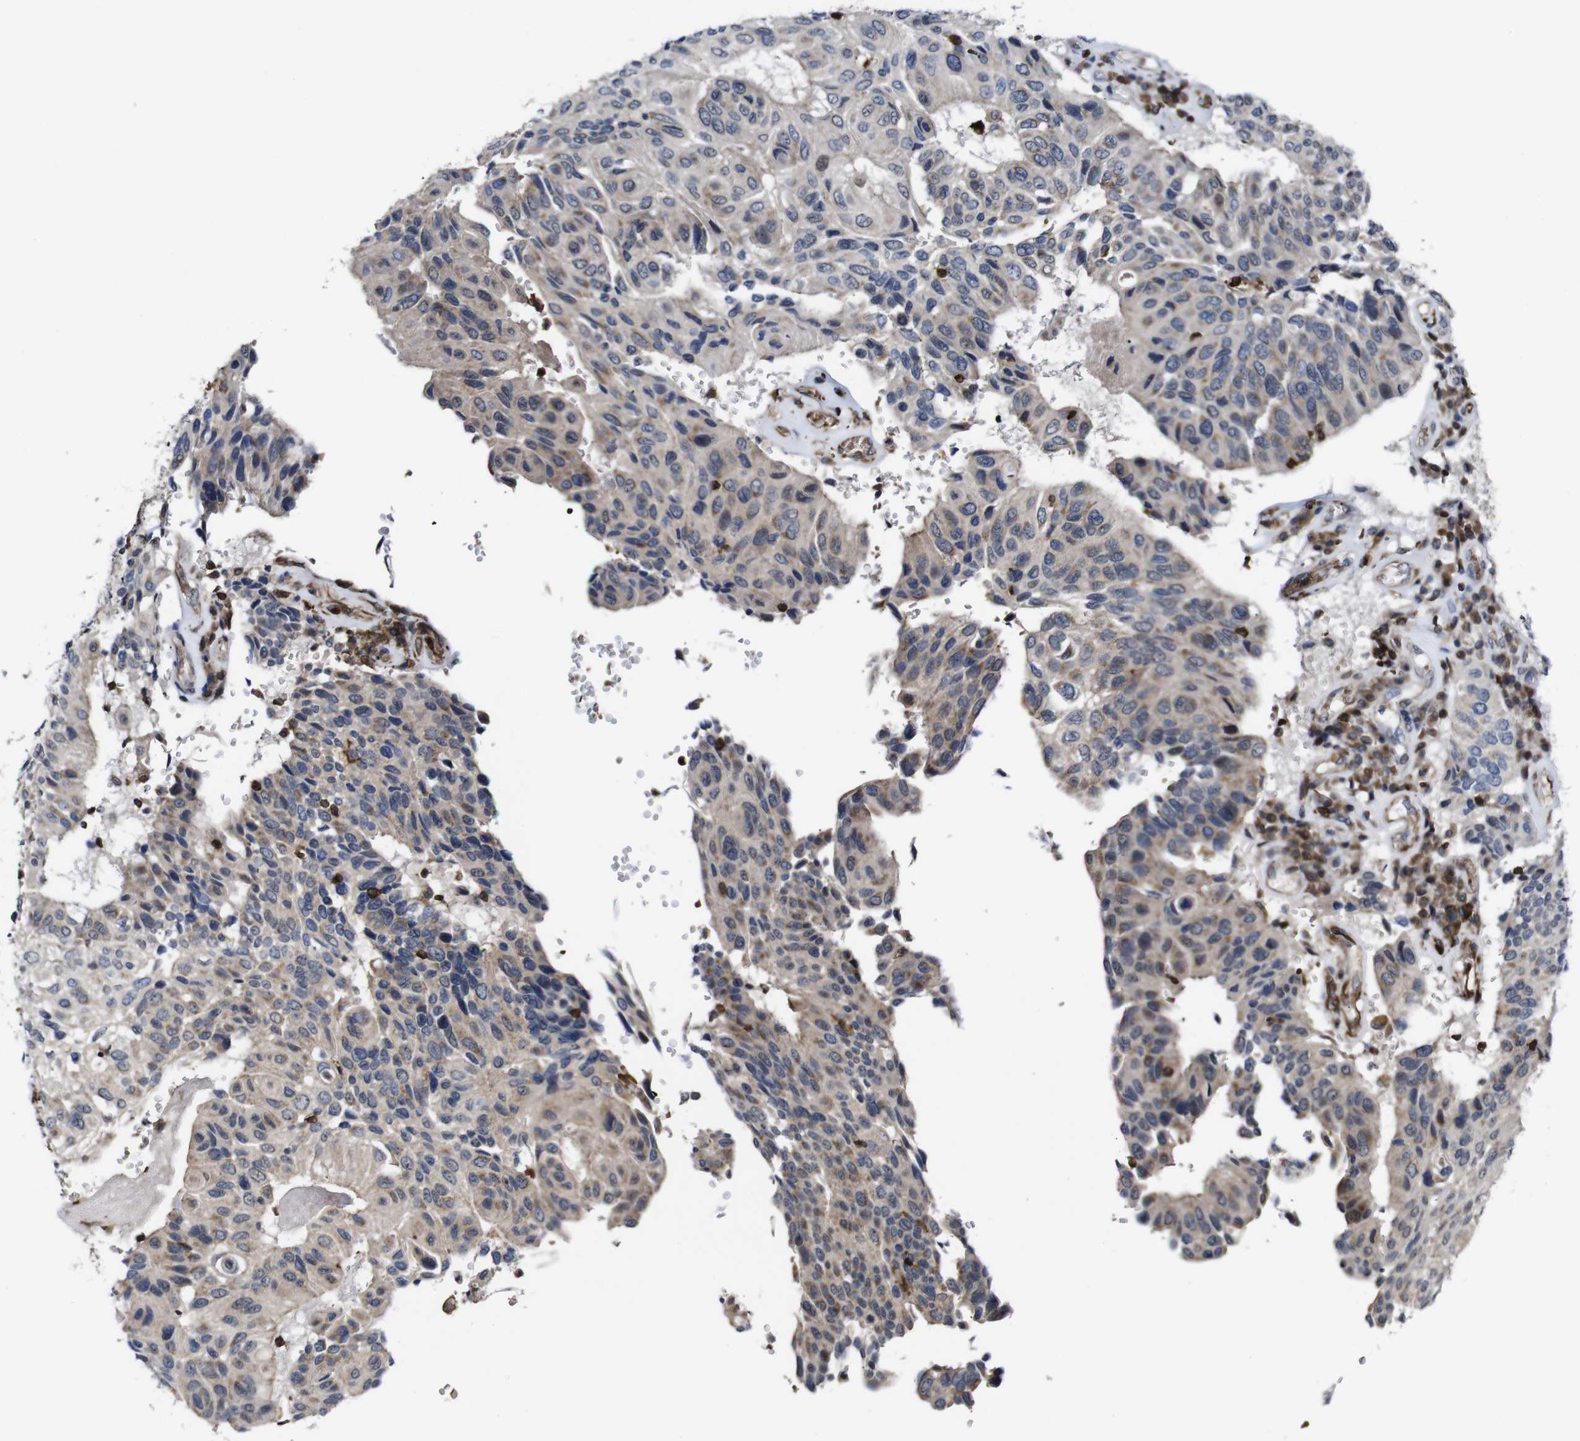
{"staining": {"intensity": "weak", "quantity": ">75%", "location": "cytoplasmic/membranous"}, "tissue": "urothelial cancer", "cell_type": "Tumor cells", "image_type": "cancer", "snomed": [{"axis": "morphology", "description": "Urothelial carcinoma, High grade"}, {"axis": "topography", "description": "Urinary bladder"}], "caption": "Tumor cells display low levels of weak cytoplasmic/membranous expression in about >75% of cells in human high-grade urothelial carcinoma. Nuclei are stained in blue.", "gene": "JAK2", "patient": {"sex": "male", "age": 66}}